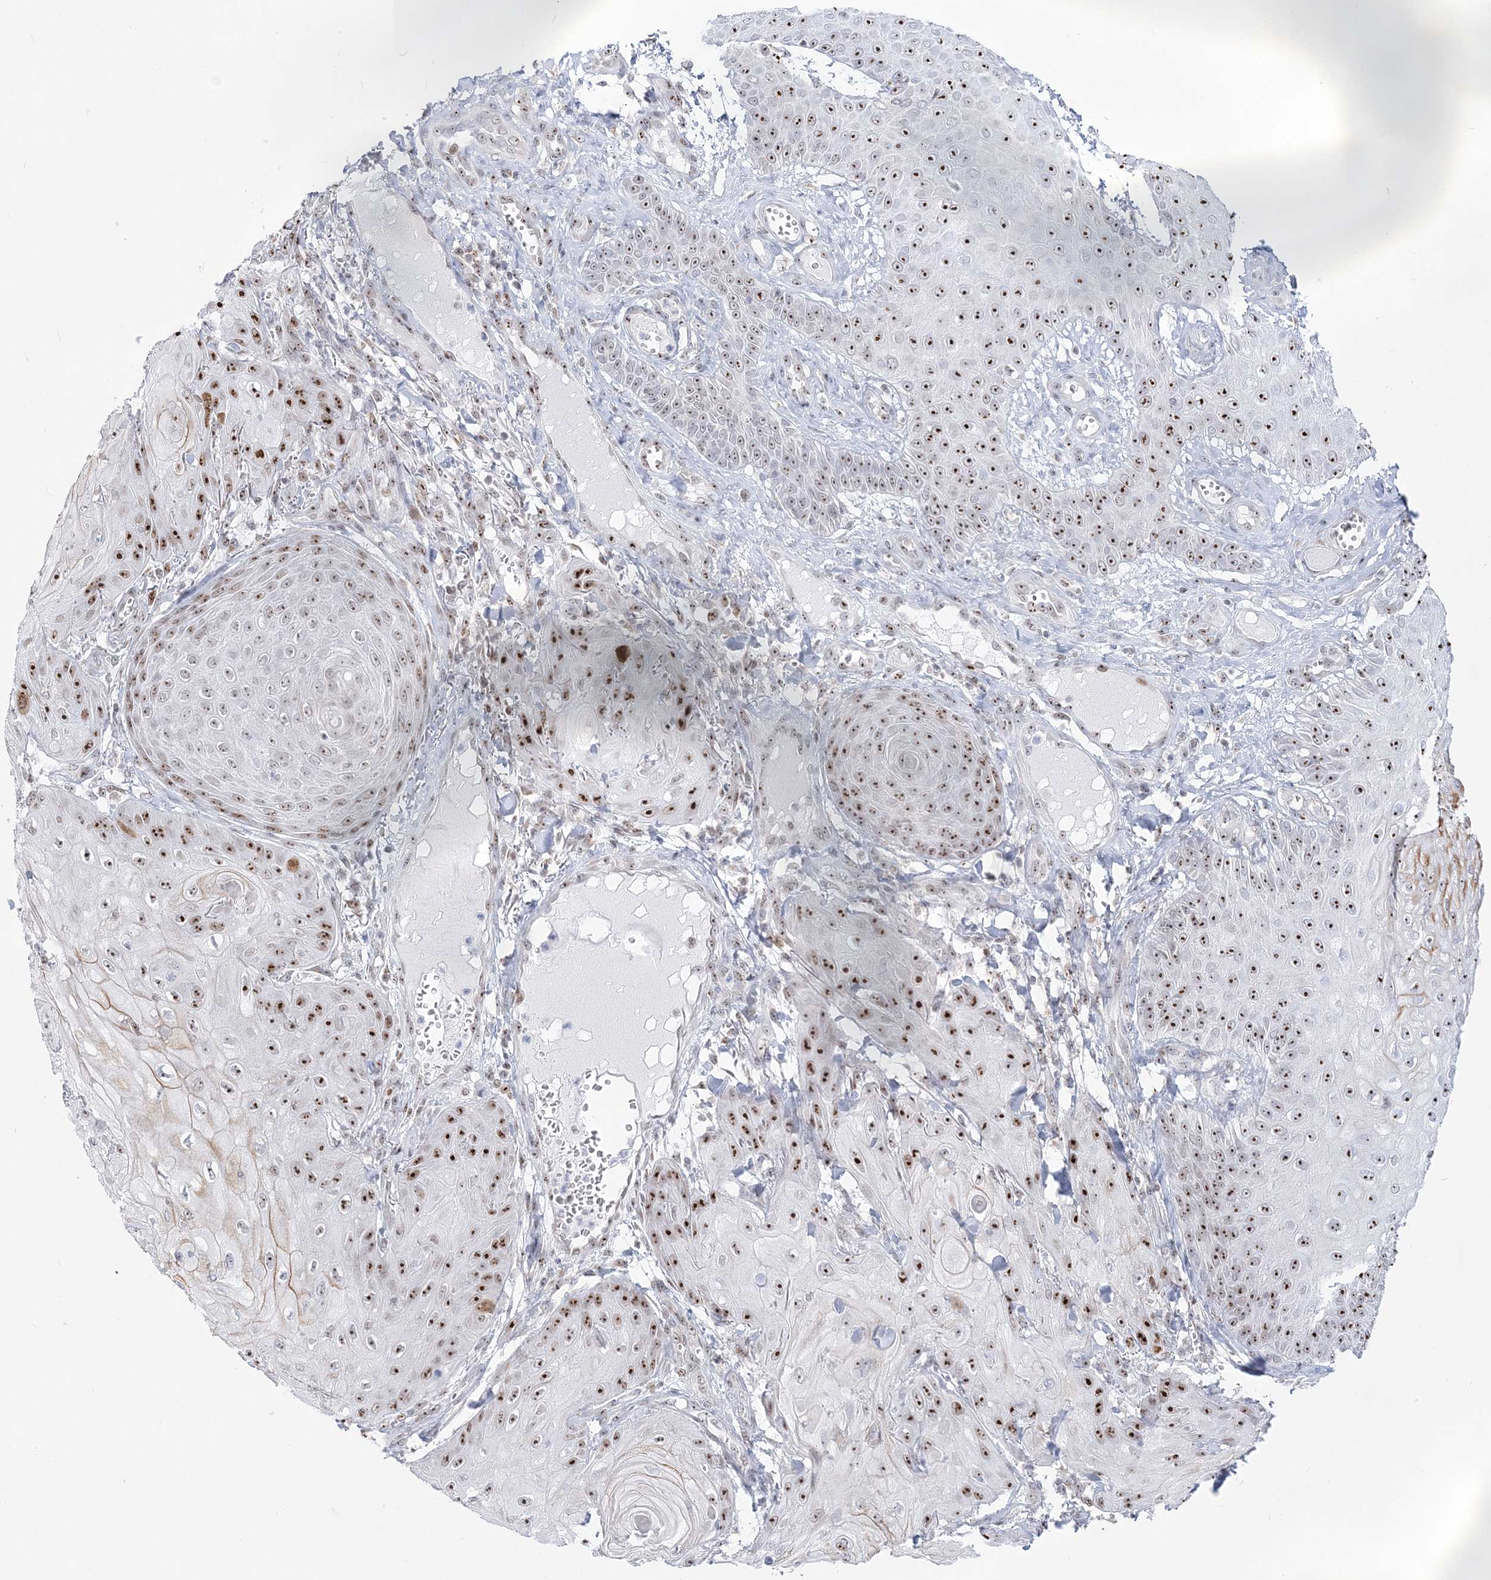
{"staining": {"intensity": "strong", "quantity": ">75%", "location": "nuclear"}, "tissue": "skin cancer", "cell_type": "Tumor cells", "image_type": "cancer", "snomed": [{"axis": "morphology", "description": "Squamous cell carcinoma, NOS"}, {"axis": "topography", "description": "Skin"}], "caption": "Brown immunohistochemical staining in human skin squamous cell carcinoma exhibits strong nuclear positivity in approximately >75% of tumor cells. (brown staining indicates protein expression, while blue staining denotes nuclei).", "gene": "DDX21", "patient": {"sex": "male", "age": 74}}